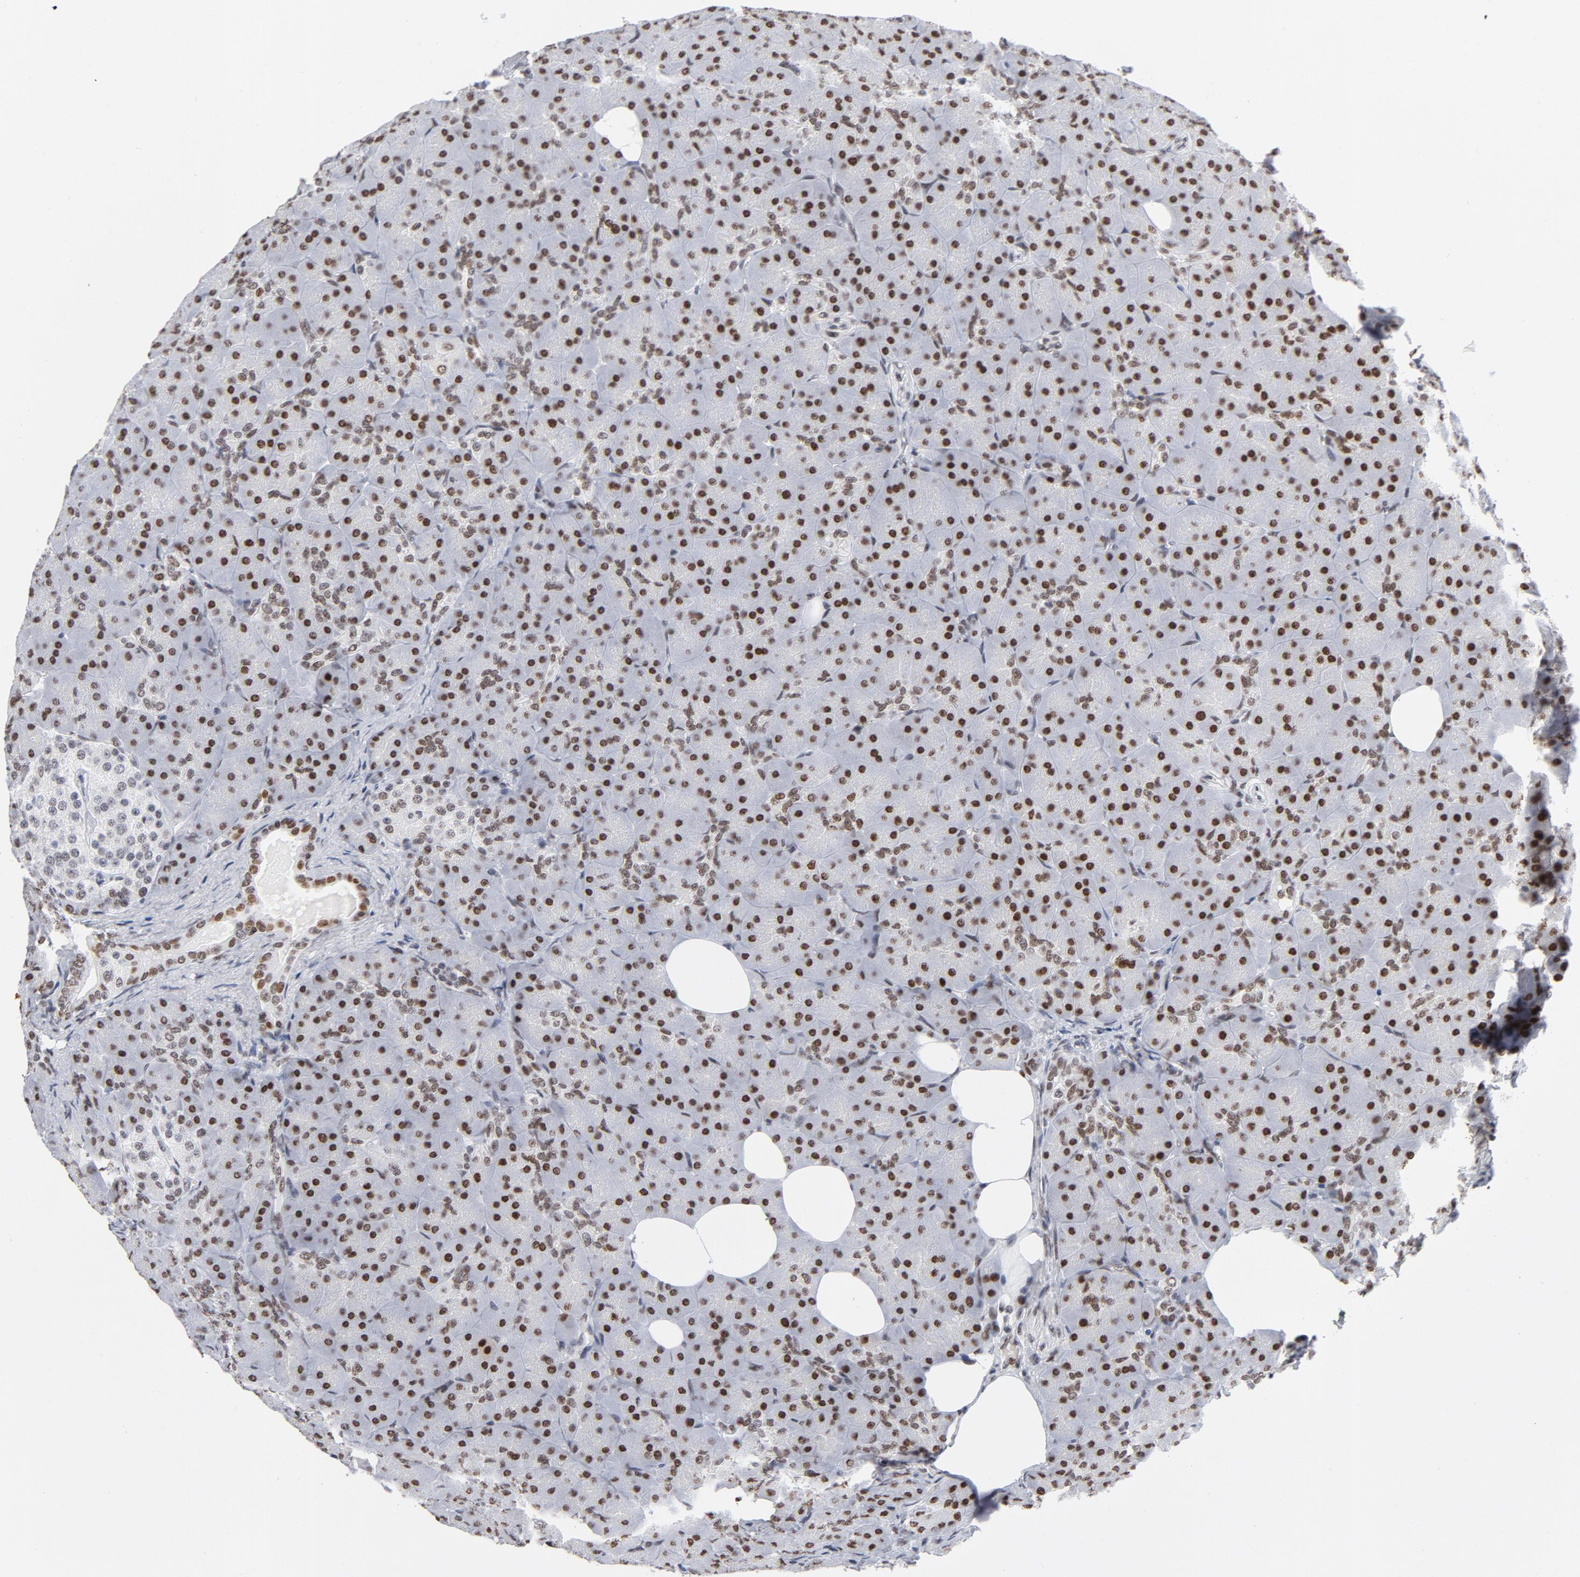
{"staining": {"intensity": "moderate", "quantity": ">75%", "location": "nuclear"}, "tissue": "pancreas", "cell_type": "Exocrine glandular cells", "image_type": "normal", "snomed": [{"axis": "morphology", "description": "Normal tissue, NOS"}, {"axis": "topography", "description": "Pancreas"}], "caption": "Protein expression analysis of benign pancreas demonstrates moderate nuclear staining in about >75% of exocrine glandular cells.", "gene": "RFC4", "patient": {"sex": "male", "age": 66}}